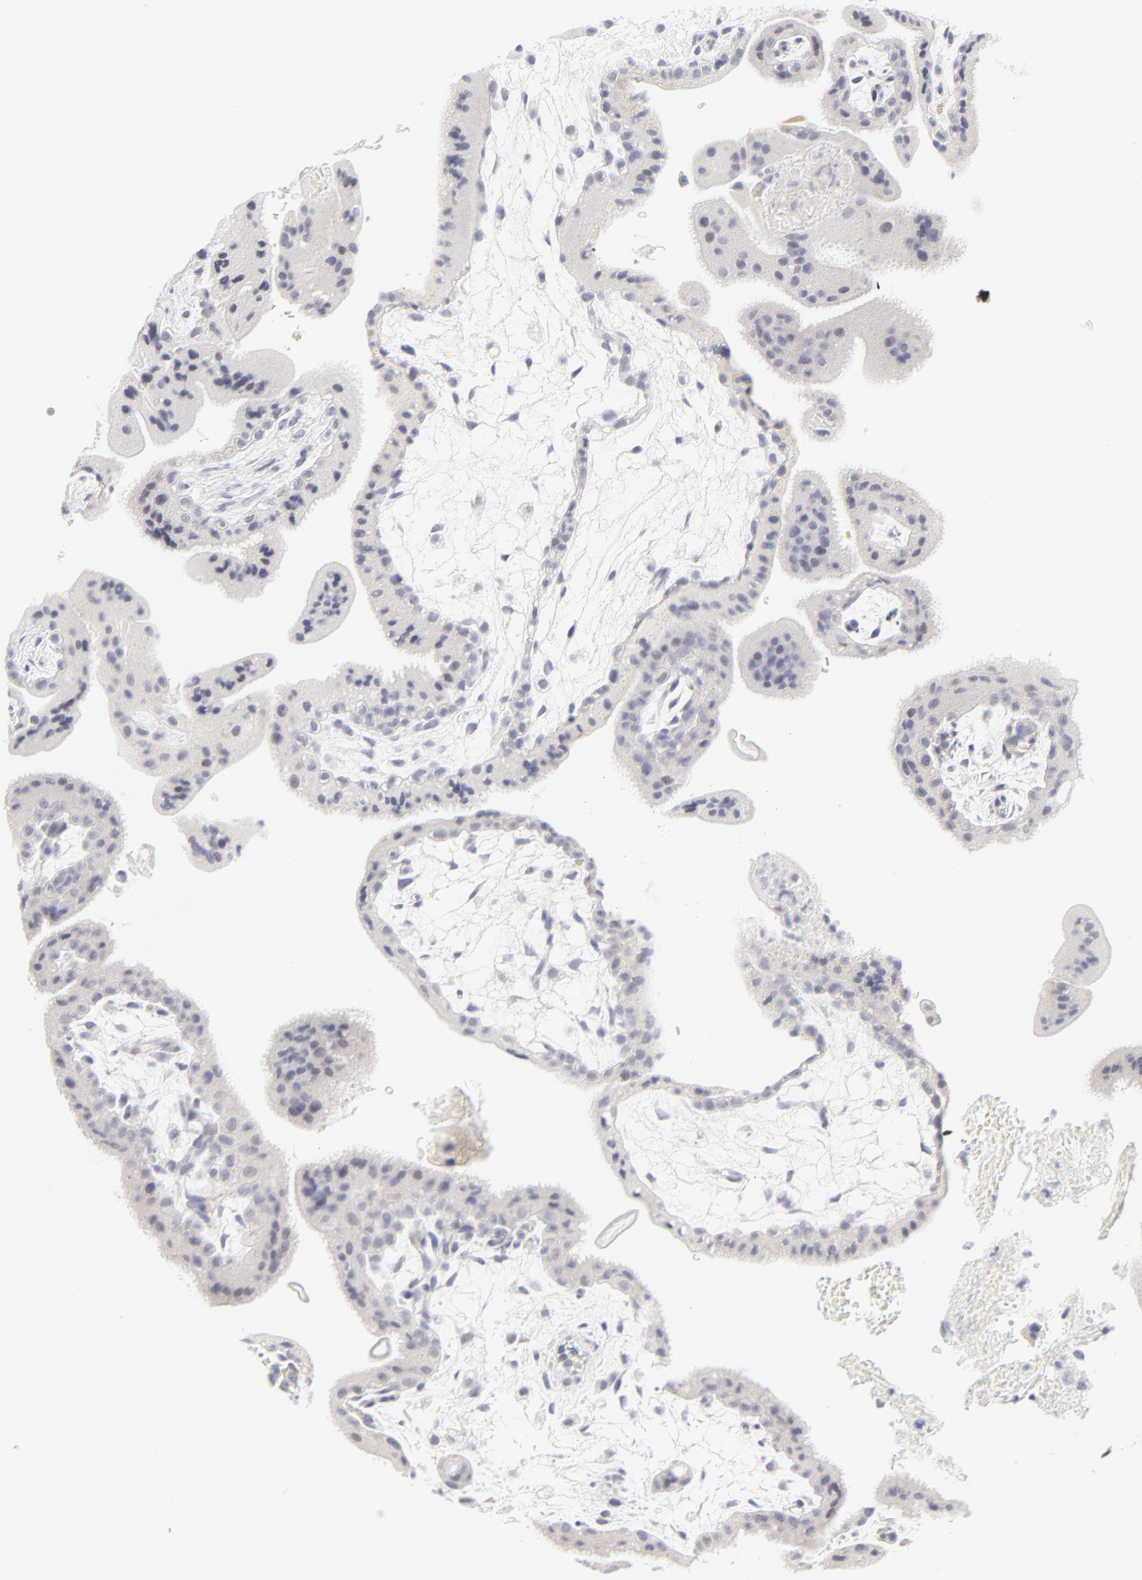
{"staining": {"intensity": "negative", "quantity": "none", "location": "none"}, "tissue": "placenta", "cell_type": "Decidual cells", "image_type": "normal", "snomed": [{"axis": "morphology", "description": "Normal tissue, NOS"}, {"axis": "topography", "description": "Placenta"}], "caption": "This is an IHC photomicrograph of benign placenta. There is no positivity in decidual cells.", "gene": "NPNT", "patient": {"sex": "female", "age": 35}}